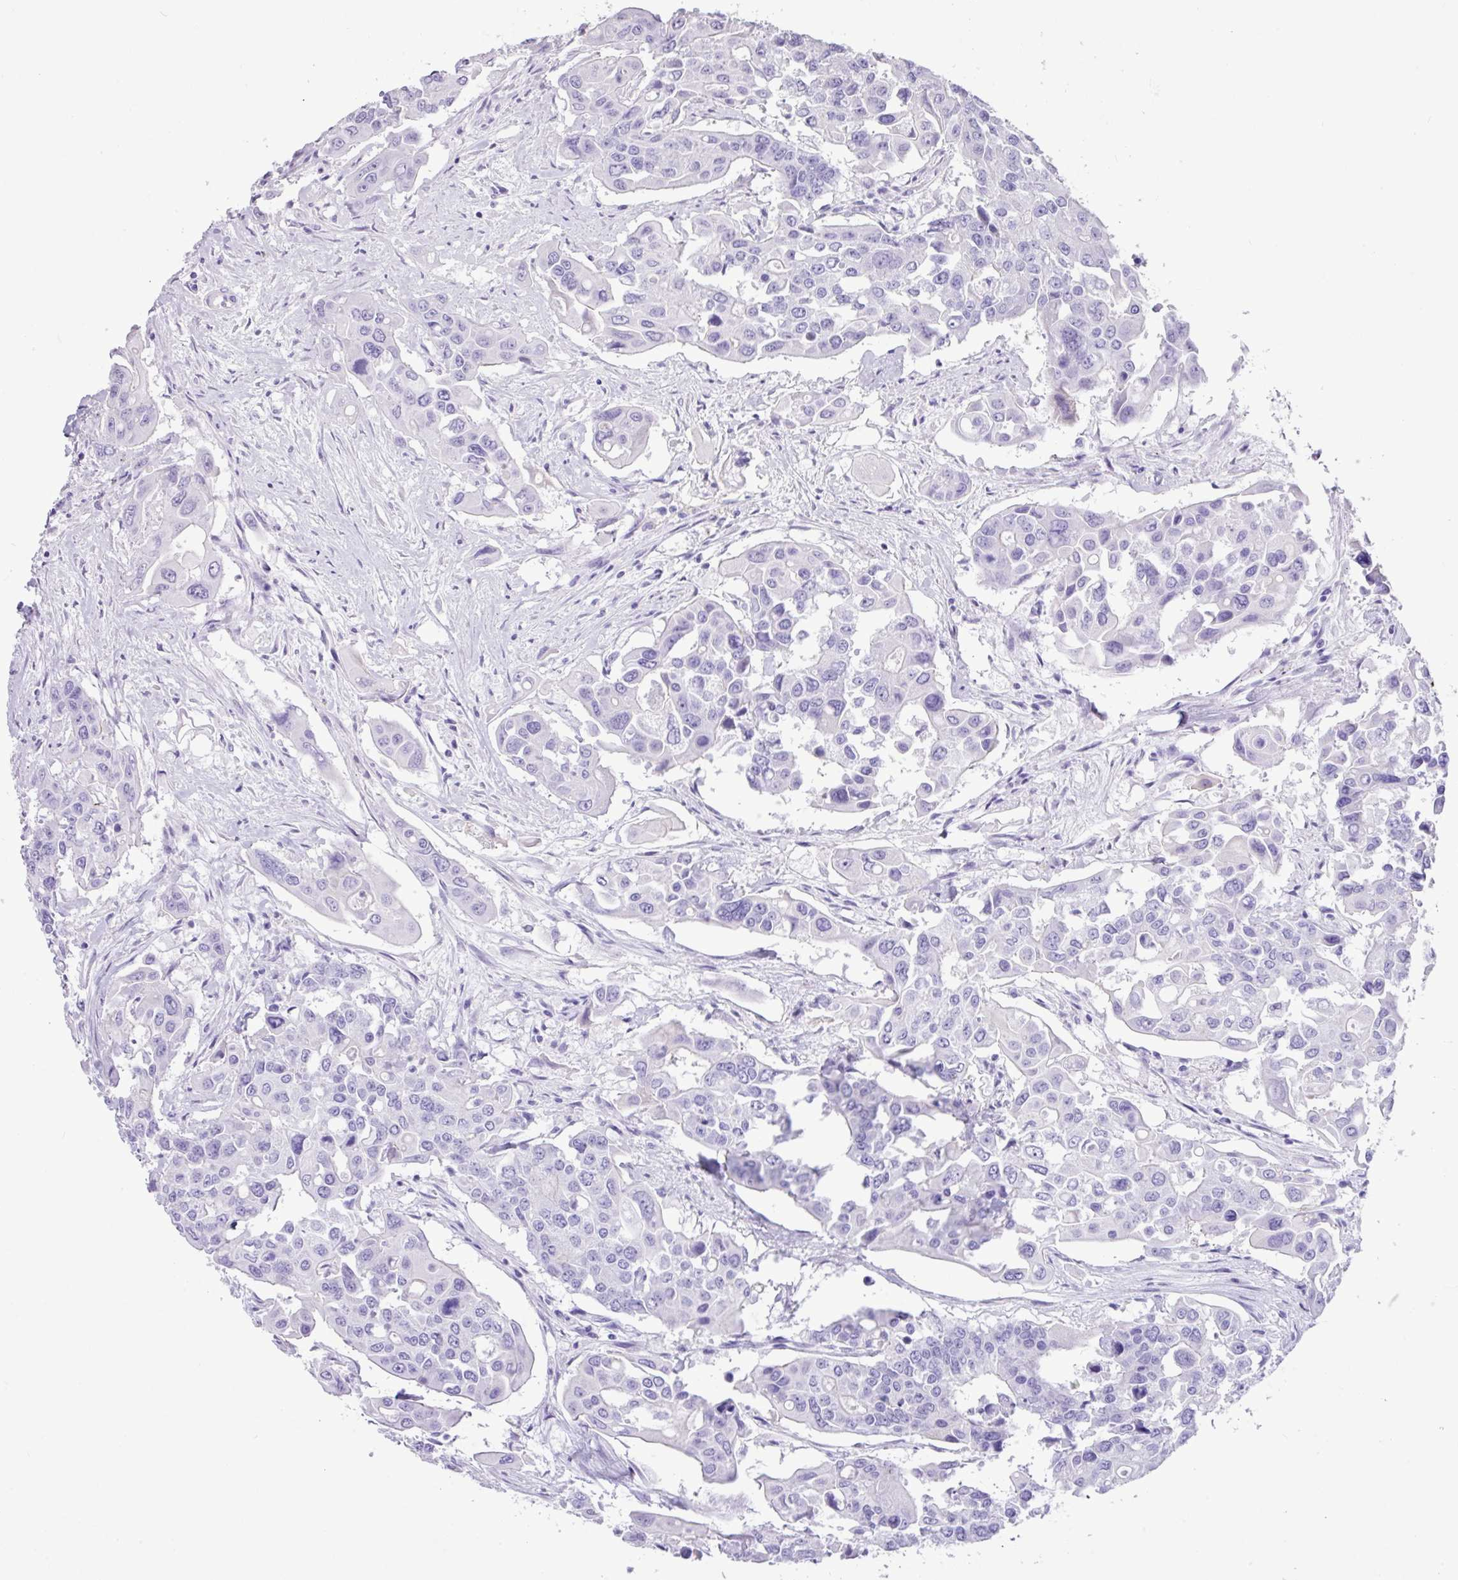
{"staining": {"intensity": "negative", "quantity": "none", "location": "none"}, "tissue": "colorectal cancer", "cell_type": "Tumor cells", "image_type": "cancer", "snomed": [{"axis": "morphology", "description": "Adenocarcinoma, NOS"}, {"axis": "topography", "description": "Colon"}], "caption": "The immunohistochemistry photomicrograph has no significant expression in tumor cells of adenocarcinoma (colorectal) tissue.", "gene": "CKMT2", "patient": {"sex": "male", "age": 77}}